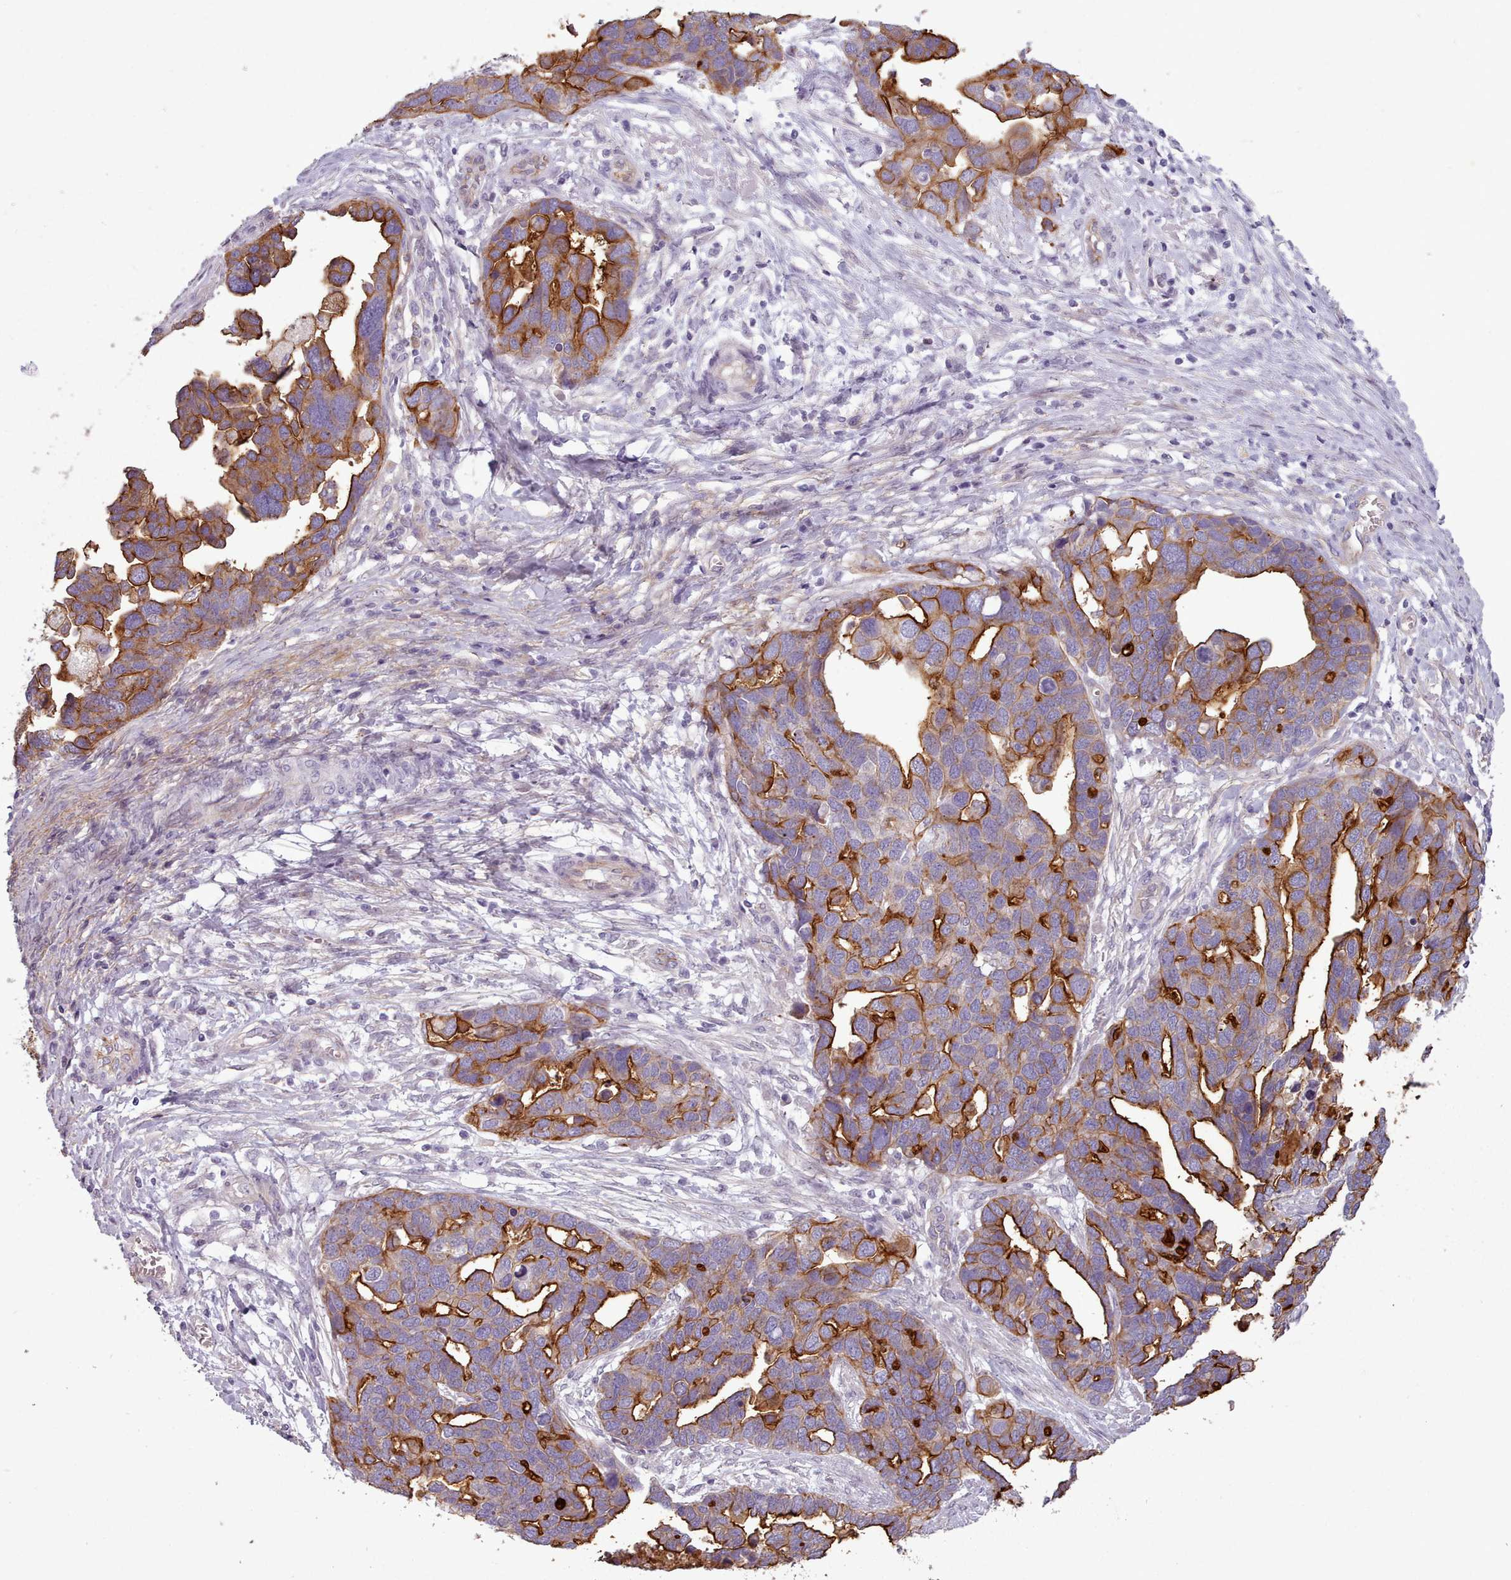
{"staining": {"intensity": "strong", "quantity": "25%-75%", "location": "cytoplasmic/membranous"}, "tissue": "ovarian cancer", "cell_type": "Tumor cells", "image_type": "cancer", "snomed": [{"axis": "morphology", "description": "Cystadenocarcinoma, serous, NOS"}, {"axis": "topography", "description": "Ovary"}], "caption": "The image demonstrates staining of ovarian serous cystadenocarcinoma, revealing strong cytoplasmic/membranous protein staining (brown color) within tumor cells.", "gene": "PLD4", "patient": {"sex": "female", "age": 54}}